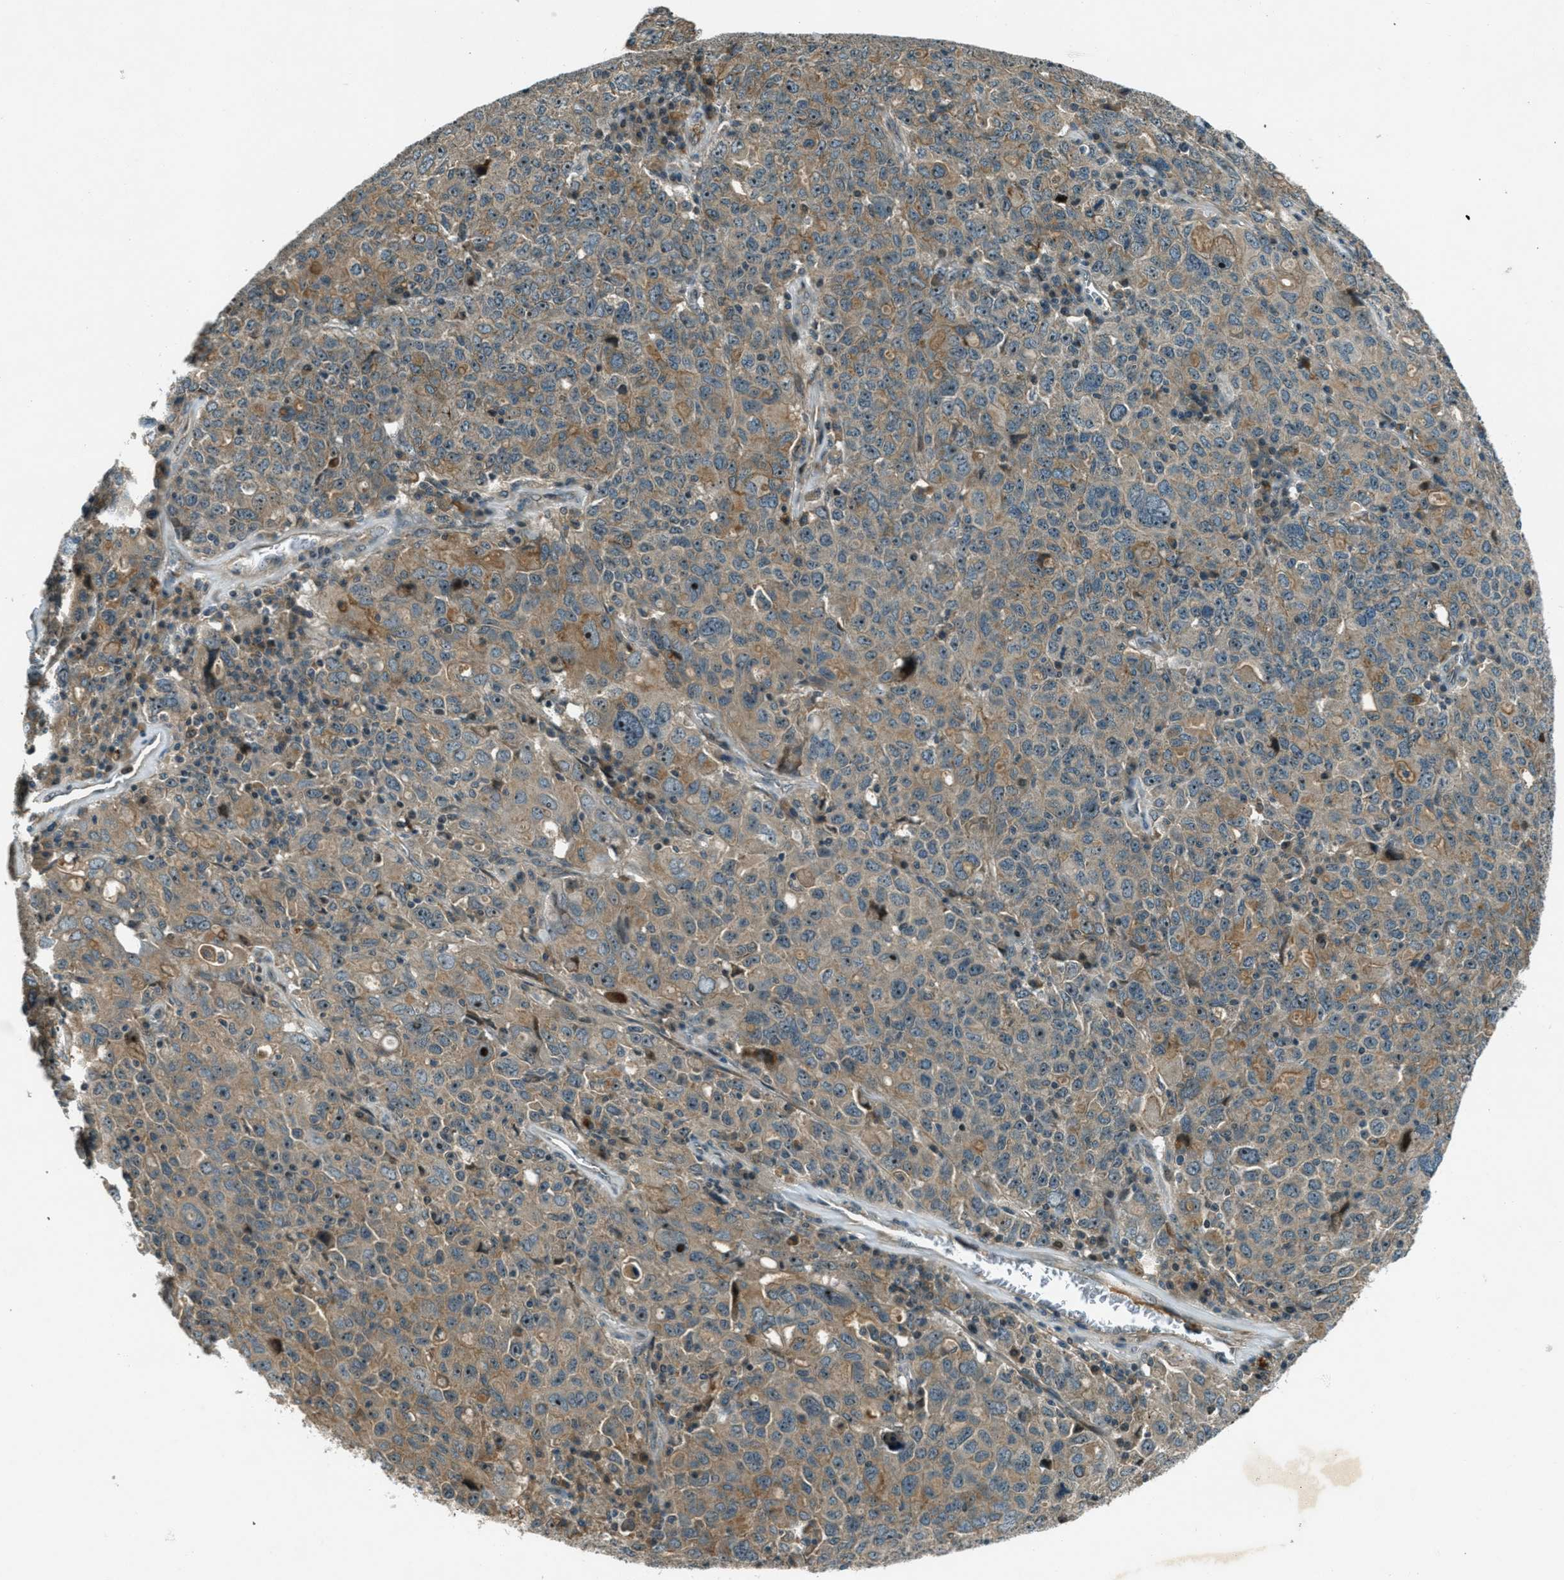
{"staining": {"intensity": "weak", "quantity": ">75%", "location": "cytoplasmic/membranous,nuclear"}, "tissue": "ovarian cancer", "cell_type": "Tumor cells", "image_type": "cancer", "snomed": [{"axis": "morphology", "description": "Carcinoma, endometroid"}, {"axis": "topography", "description": "Ovary"}], "caption": "Immunohistochemistry (IHC) (DAB (3,3'-diaminobenzidine)) staining of human ovarian endometroid carcinoma displays weak cytoplasmic/membranous and nuclear protein staining in approximately >75% of tumor cells.", "gene": "STK11", "patient": {"sex": "female", "age": 62}}